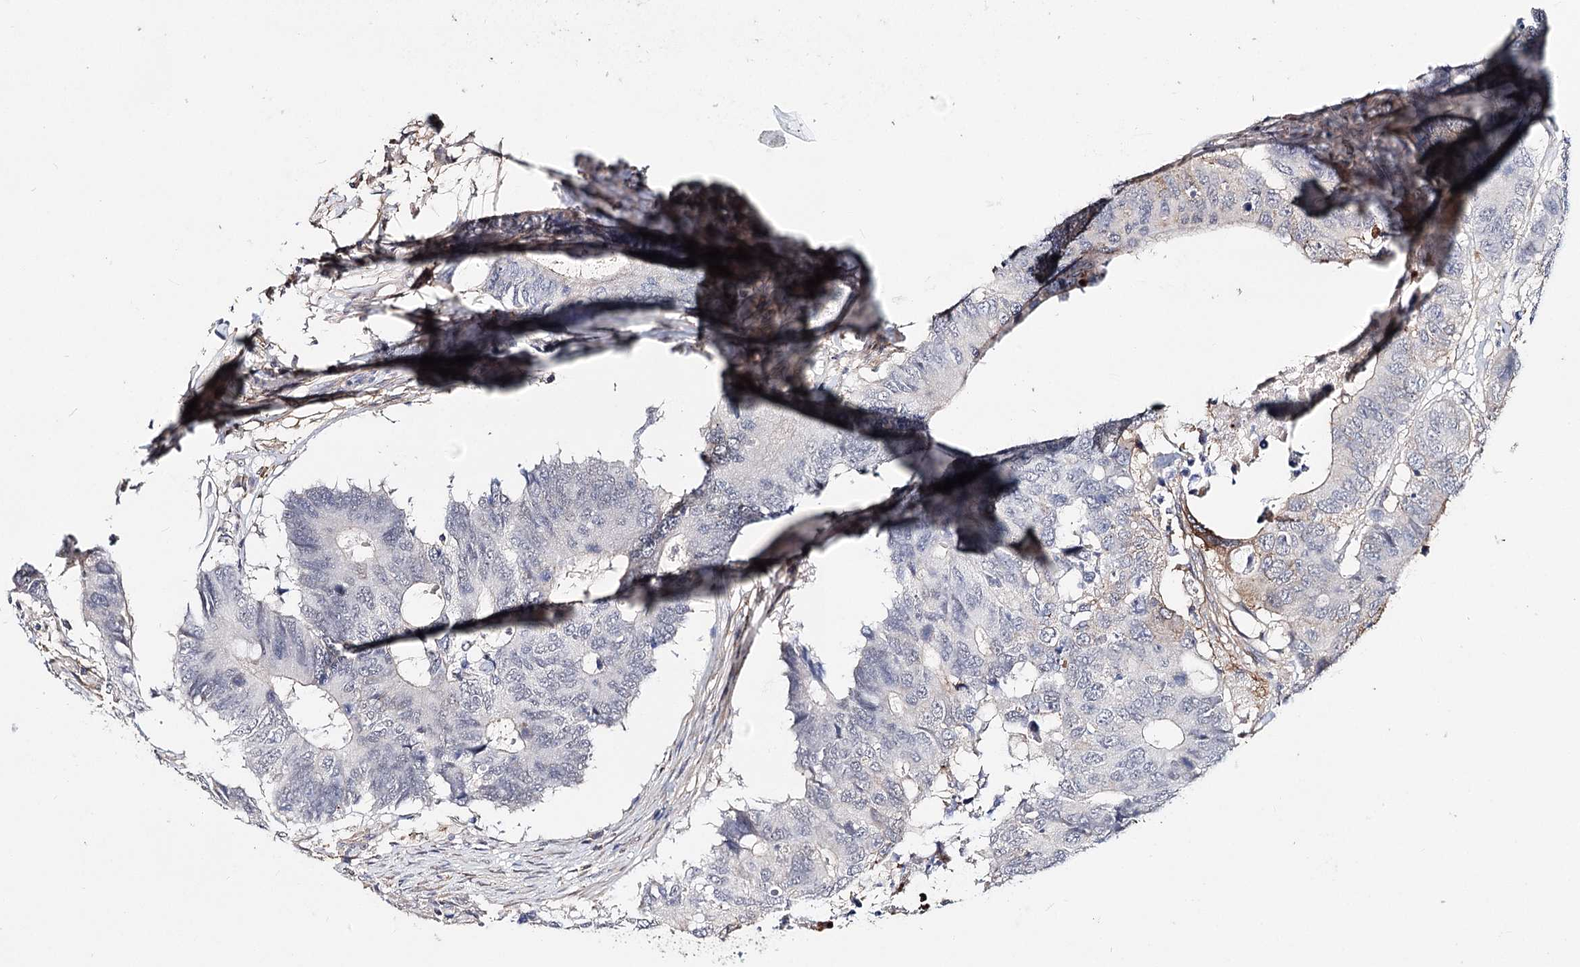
{"staining": {"intensity": "moderate", "quantity": "<25%", "location": "cytoplasmic/membranous"}, "tissue": "colorectal cancer", "cell_type": "Tumor cells", "image_type": "cancer", "snomed": [{"axis": "morphology", "description": "Adenocarcinoma, NOS"}, {"axis": "topography", "description": "Colon"}], "caption": "Immunohistochemical staining of human colorectal cancer displays moderate cytoplasmic/membranous protein expression in about <25% of tumor cells.", "gene": "TMEM218", "patient": {"sex": "male", "age": 71}}